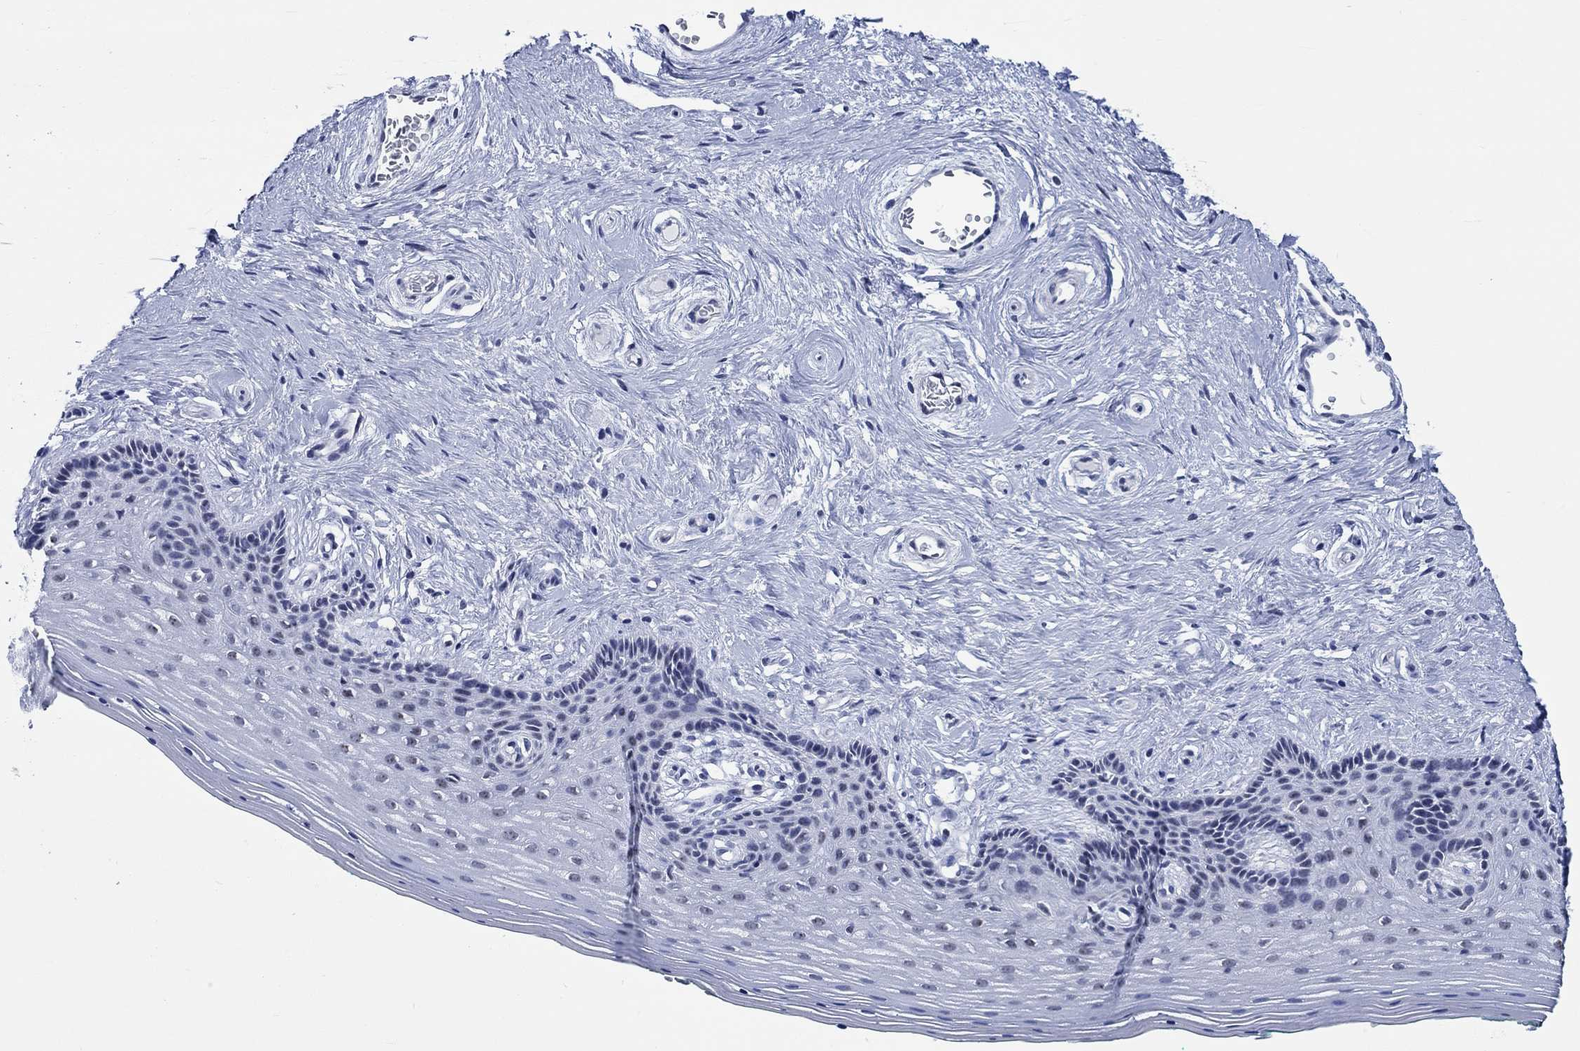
{"staining": {"intensity": "strong", "quantity": "25%-75%", "location": "nuclear"}, "tissue": "vagina", "cell_type": "Squamous epithelial cells", "image_type": "normal", "snomed": [{"axis": "morphology", "description": "Normal tissue, NOS"}, {"axis": "topography", "description": "Vagina"}], "caption": "Immunohistochemistry (IHC) (DAB) staining of benign human vagina reveals strong nuclear protein expression in about 25%-75% of squamous epithelial cells. (DAB (3,3'-diaminobenzidine) IHC with brightfield microscopy, high magnification).", "gene": "ZNF446", "patient": {"sex": "female", "age": 45}}